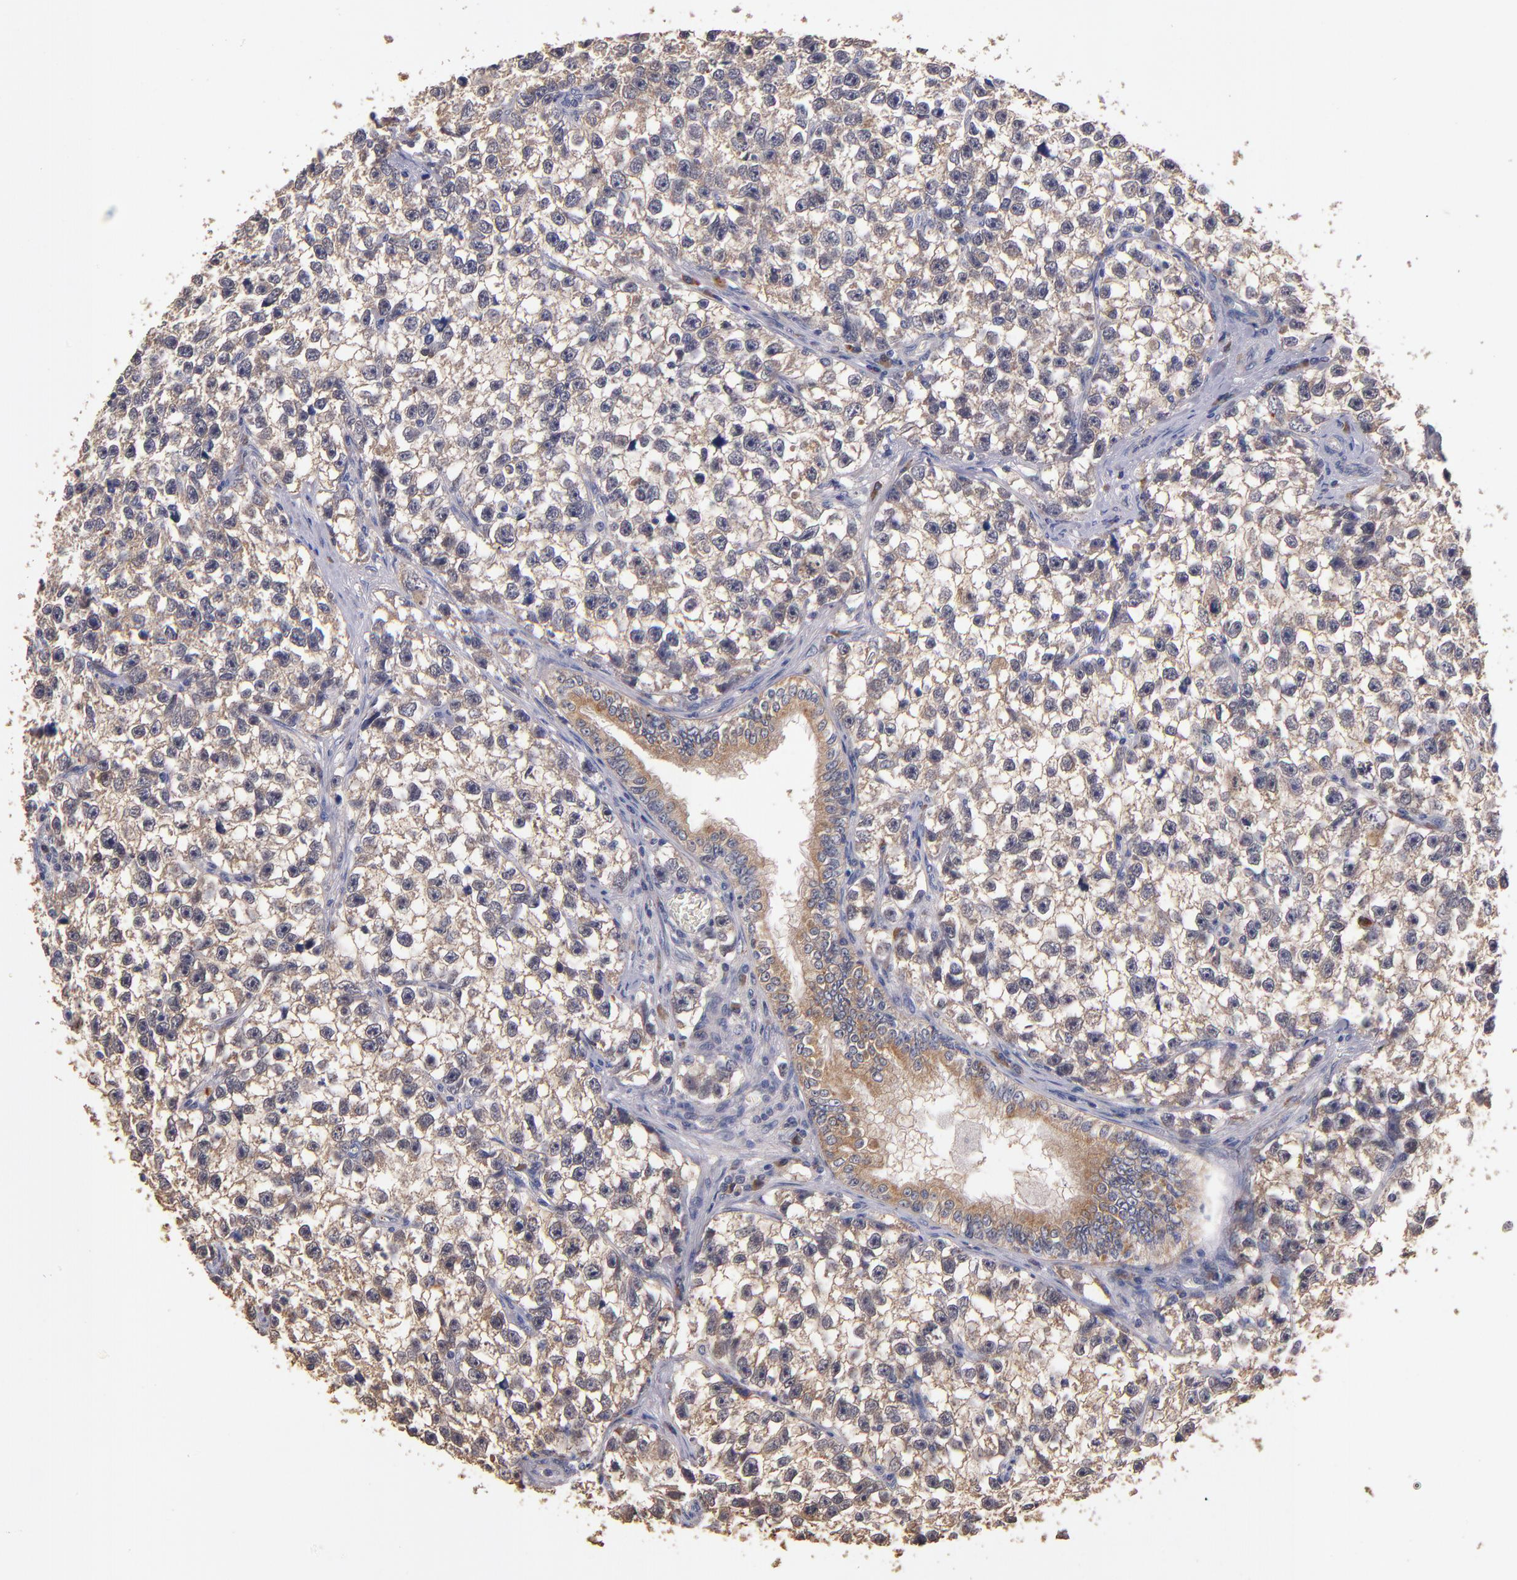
{"staining": {"intensity": "weak", "quantity": ">75%", "location": "cytoplasmic/membranous"}, "tissue": "testis cancer", "cell_type": "Tumor cells", "image_type": "cancer", "snomed": [{"axis": "morphology", "description": "Seminoma, NOS"}, {"axis": "morphology", "description": "Carcinoma, Embryonal, NOS"}, {"axis": "topography", "description": "Testis"}], "caption": "Seminoma (testis) was stained to show a protein in brown. There is low levels of weak cytoplasmic/membranous positivity in about >75% of tumor cells.", "gene": "TTLL12", "patient": {"sex": "male", "age": 30}}